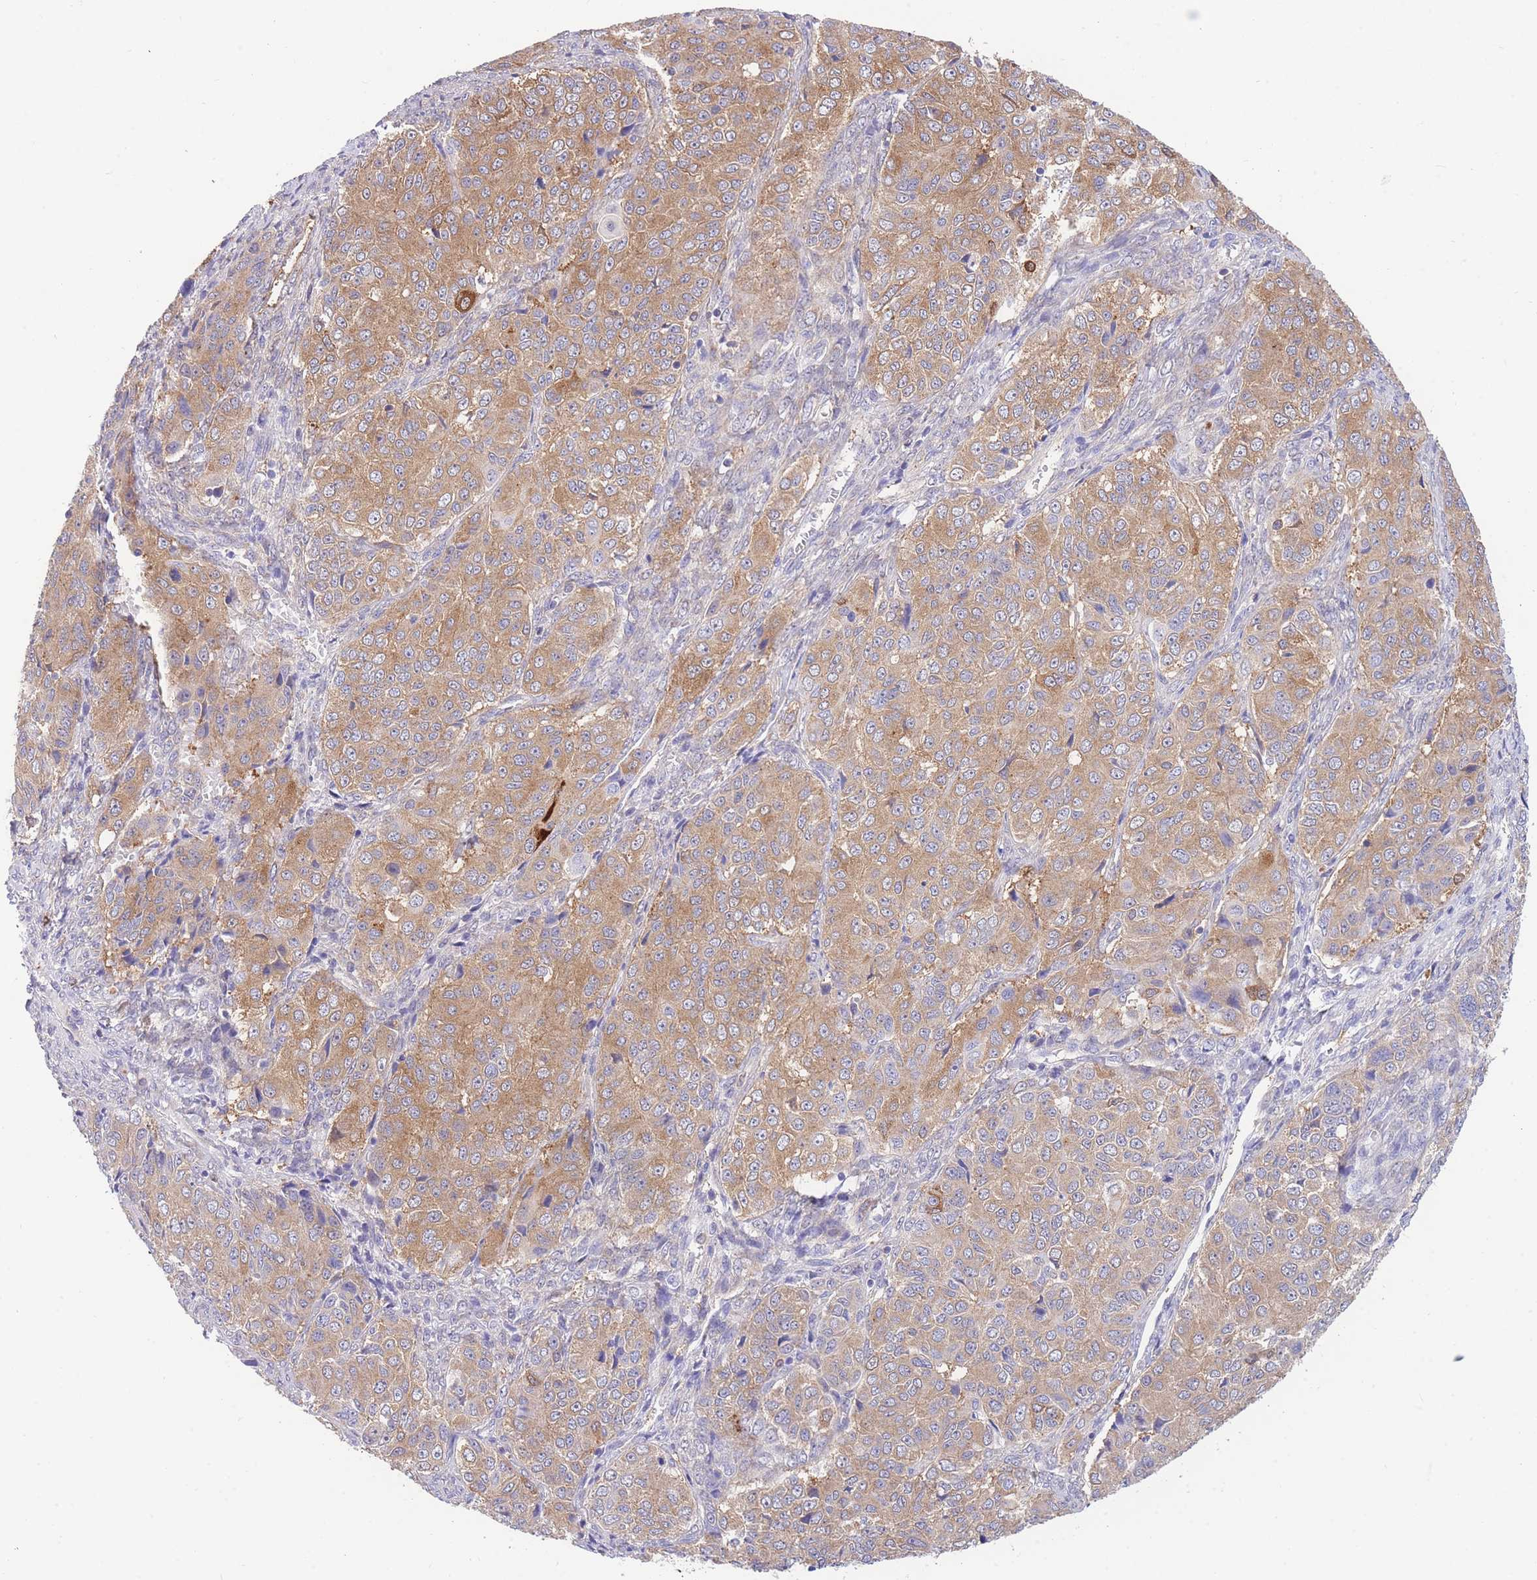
{"staining": {"intensity": "moderate", "quantity": ">75%", "location": "cytoplasmic/membranous"}, "tissue": "ovarian cancer", "cell_type": "Tumor cells", "image_type": "cancer", "snomed": [{"axis": "morphology", "description": "Carcinoma, endometroid"}, {"axis": "topography", "description": "Ovary"}], "caption": "This image shows ovarian endometroid carcinoma stained with immunohistochemistry (IHC) to label a protein in brown. The cytoplasmic/membranous of tumor cells show moderate positivity for the protein. Nuclei are counter-stained blue.", "gene": "NAMPT", "patient": {"sex": "female", "age": 51}}